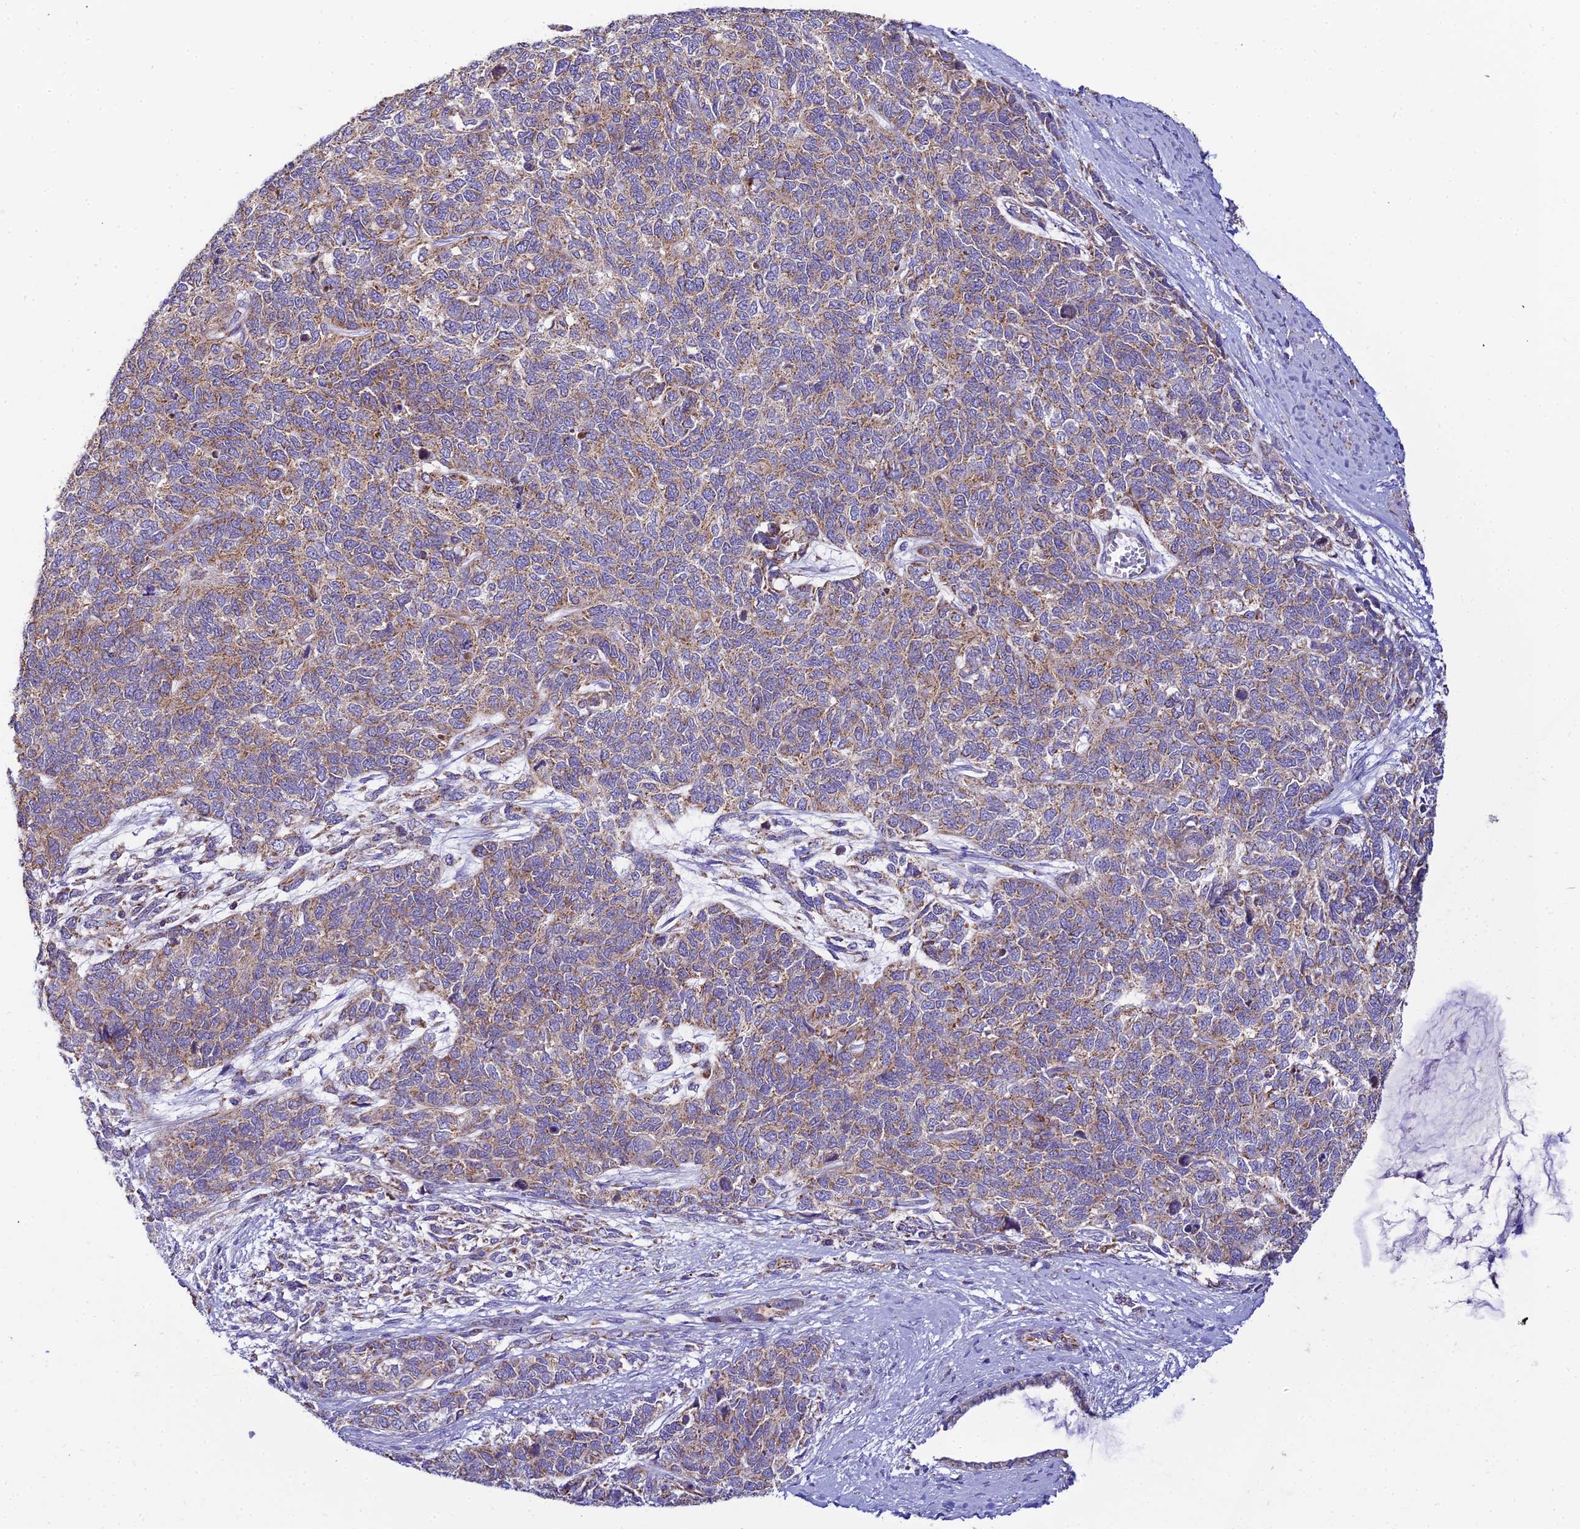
{"staining": {"intensity": "weak", "quantity": ">75%", "location": "cytoplasmic/membranous"}, "tissue": "cervical cancer", "cell_type": "Tumor cells", "image_type": "cancer", "snomed": [{"axis": "morphology", "description": "Squamous cell carcinoma, NOS"}, {"axis": "topography", "description": "Cervix"}], "caption": "Cervical cancer (squamous cell carcinoma) tissue exhibits weak cytoplasmic/membranous expression in about >75% of tumor cells, visualized by immunohistochemistry. Using DAB (3,3'-diaminobenzidine) (brown) and hematoxylin (blue) stains, captured at high magnification using brightfield microscopy.", "gene": "NIPSNAP3A", "patient": {"sex": "female", "age": 63}}